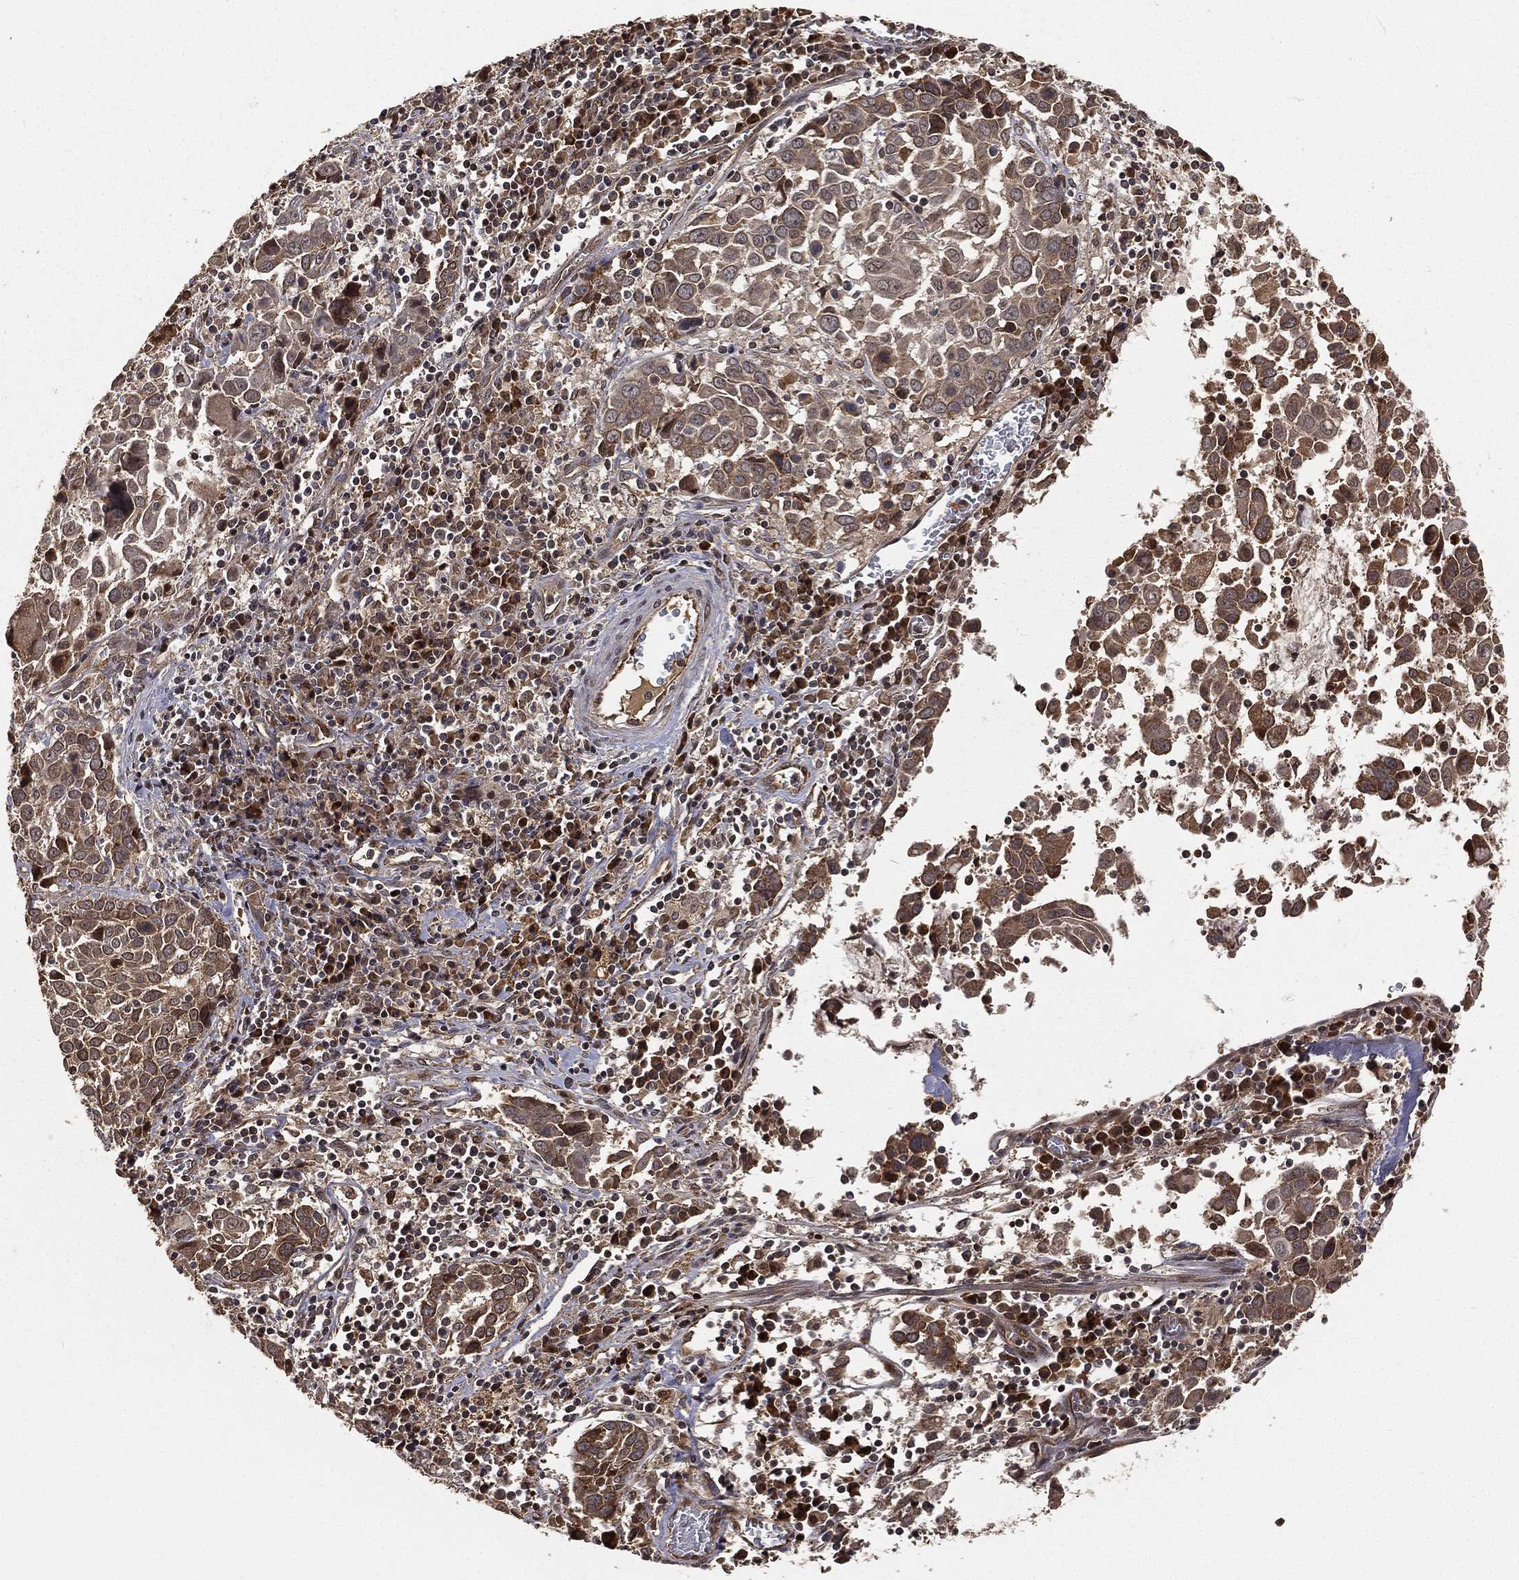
{"staining": {"intensity": "weak", "quantity": ">75%", "location": "cytoplasmic/membranous"}, "tissue": "lung cancer", "cell_type": "Tumor cells", "image_type": "cancer", "snomed": [{"axis": "morphology", "description": "Squamous cell carcinoma, NOS"}, {"axis": "topography", "description": "Lung"}], "caption": "Tumor cells show low levels of weak cytoplasmic/membranous positivity in about >75% of cells in human squamous cell carcinoma (lung).", "gene": "MAPK1", "patient": {"sex": "male", "age": 57}}